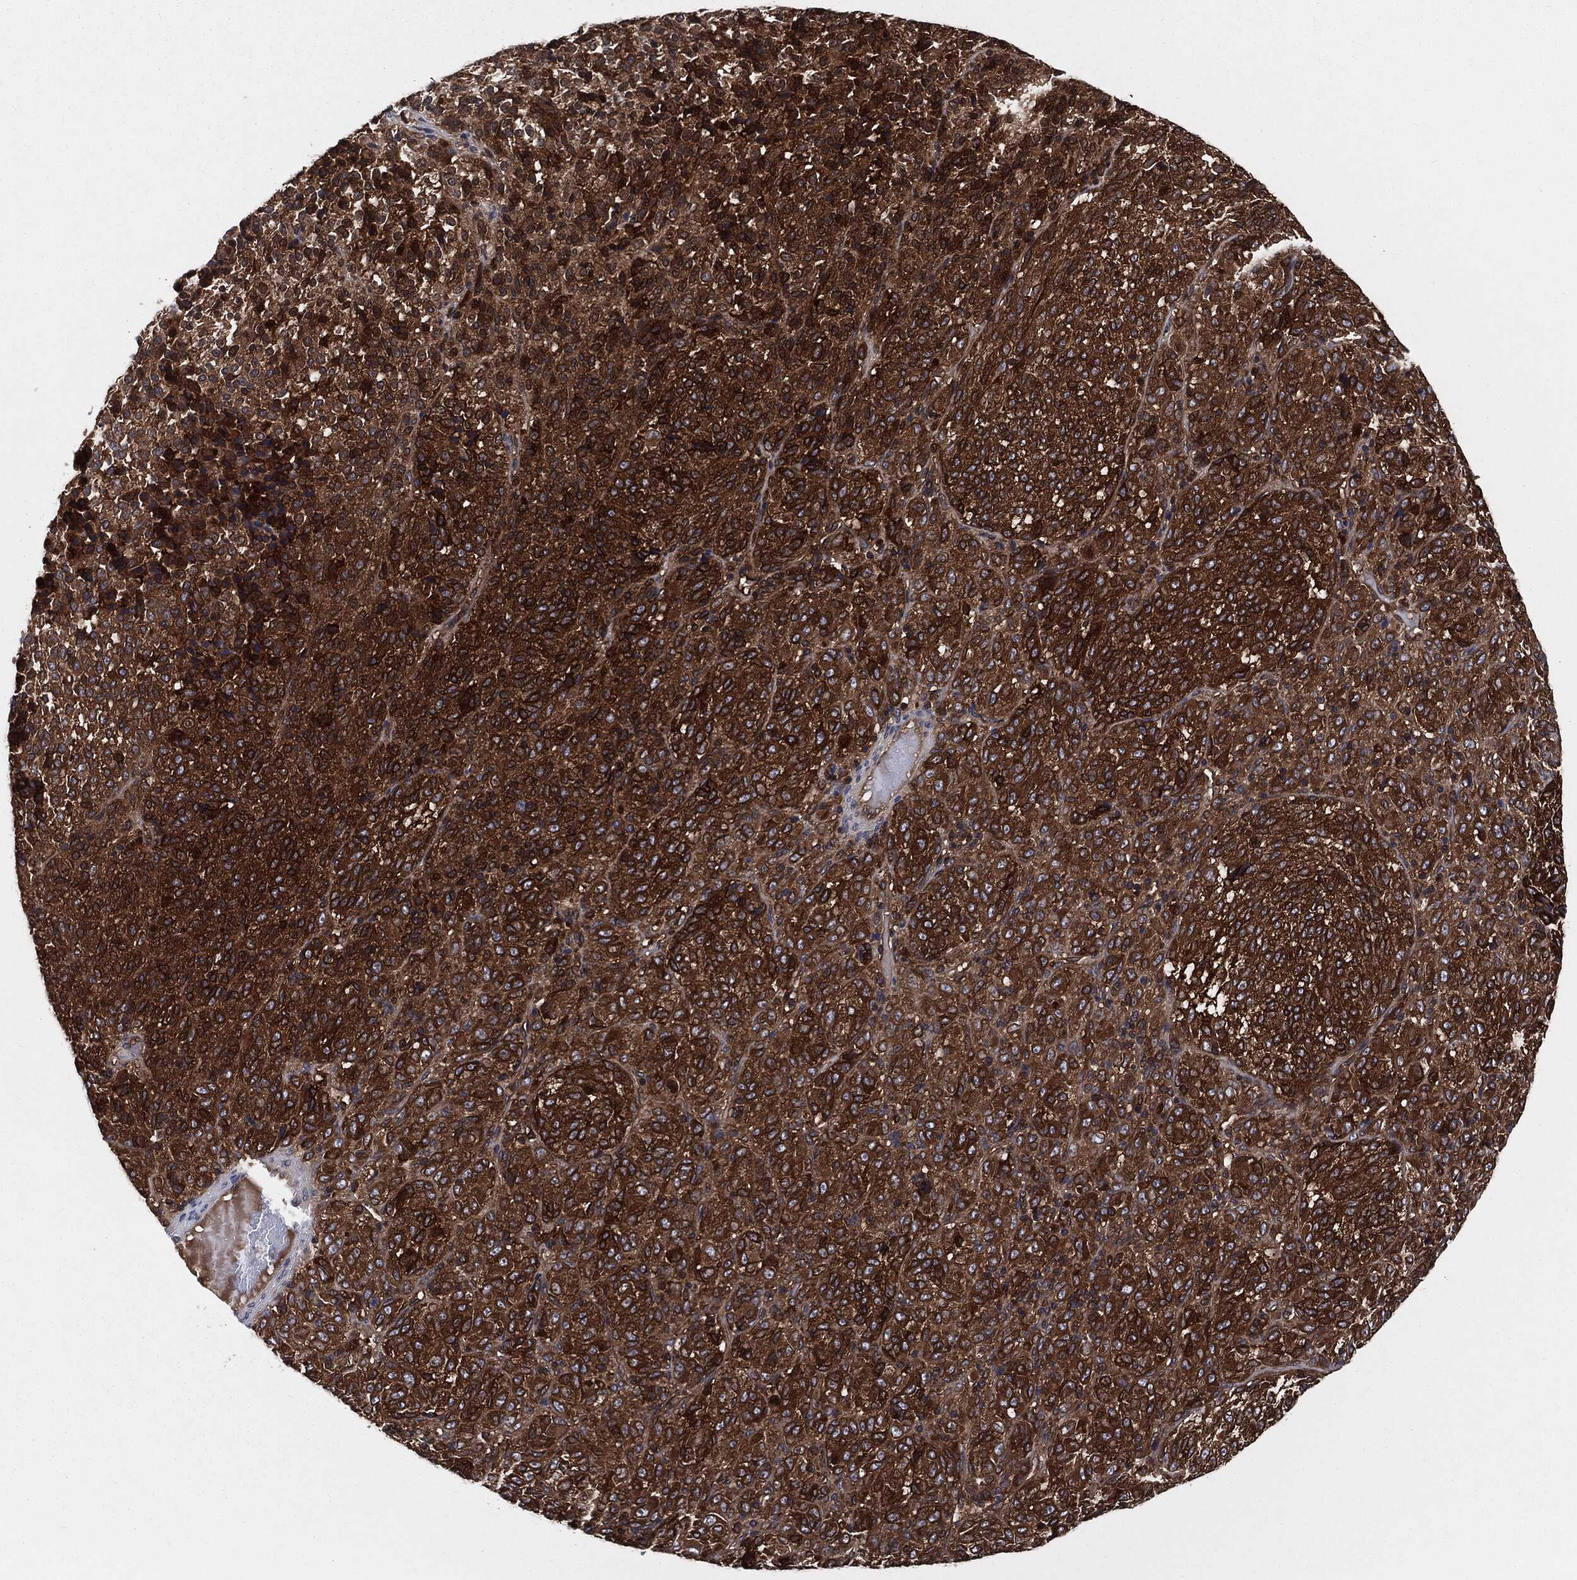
{"staining": {"intensity": "strong", "quantity": ">75%", "location": "cytoplasmic/membranous"}, "tissue": "melanoma", "cell_type": "Tumor cells", "image_type": "cancer", "snomed": [{"axis": "morphology", "description": "Malignant melanoma, Metastatic site"}, {"axis": "topography", "description": "Brain"}], "caption": "Strong cytoplasmic/membranous protein expression is present in approximately >75% of tumor cells in melanoma. The staining was performed using DAB to visualize the protein expression in brown, while the nuclei were stained in blue with hematoxylin (Magnification: 20x).", "gene": "XPNPEP1", "patient": {"sex": "female", "age": 56}}